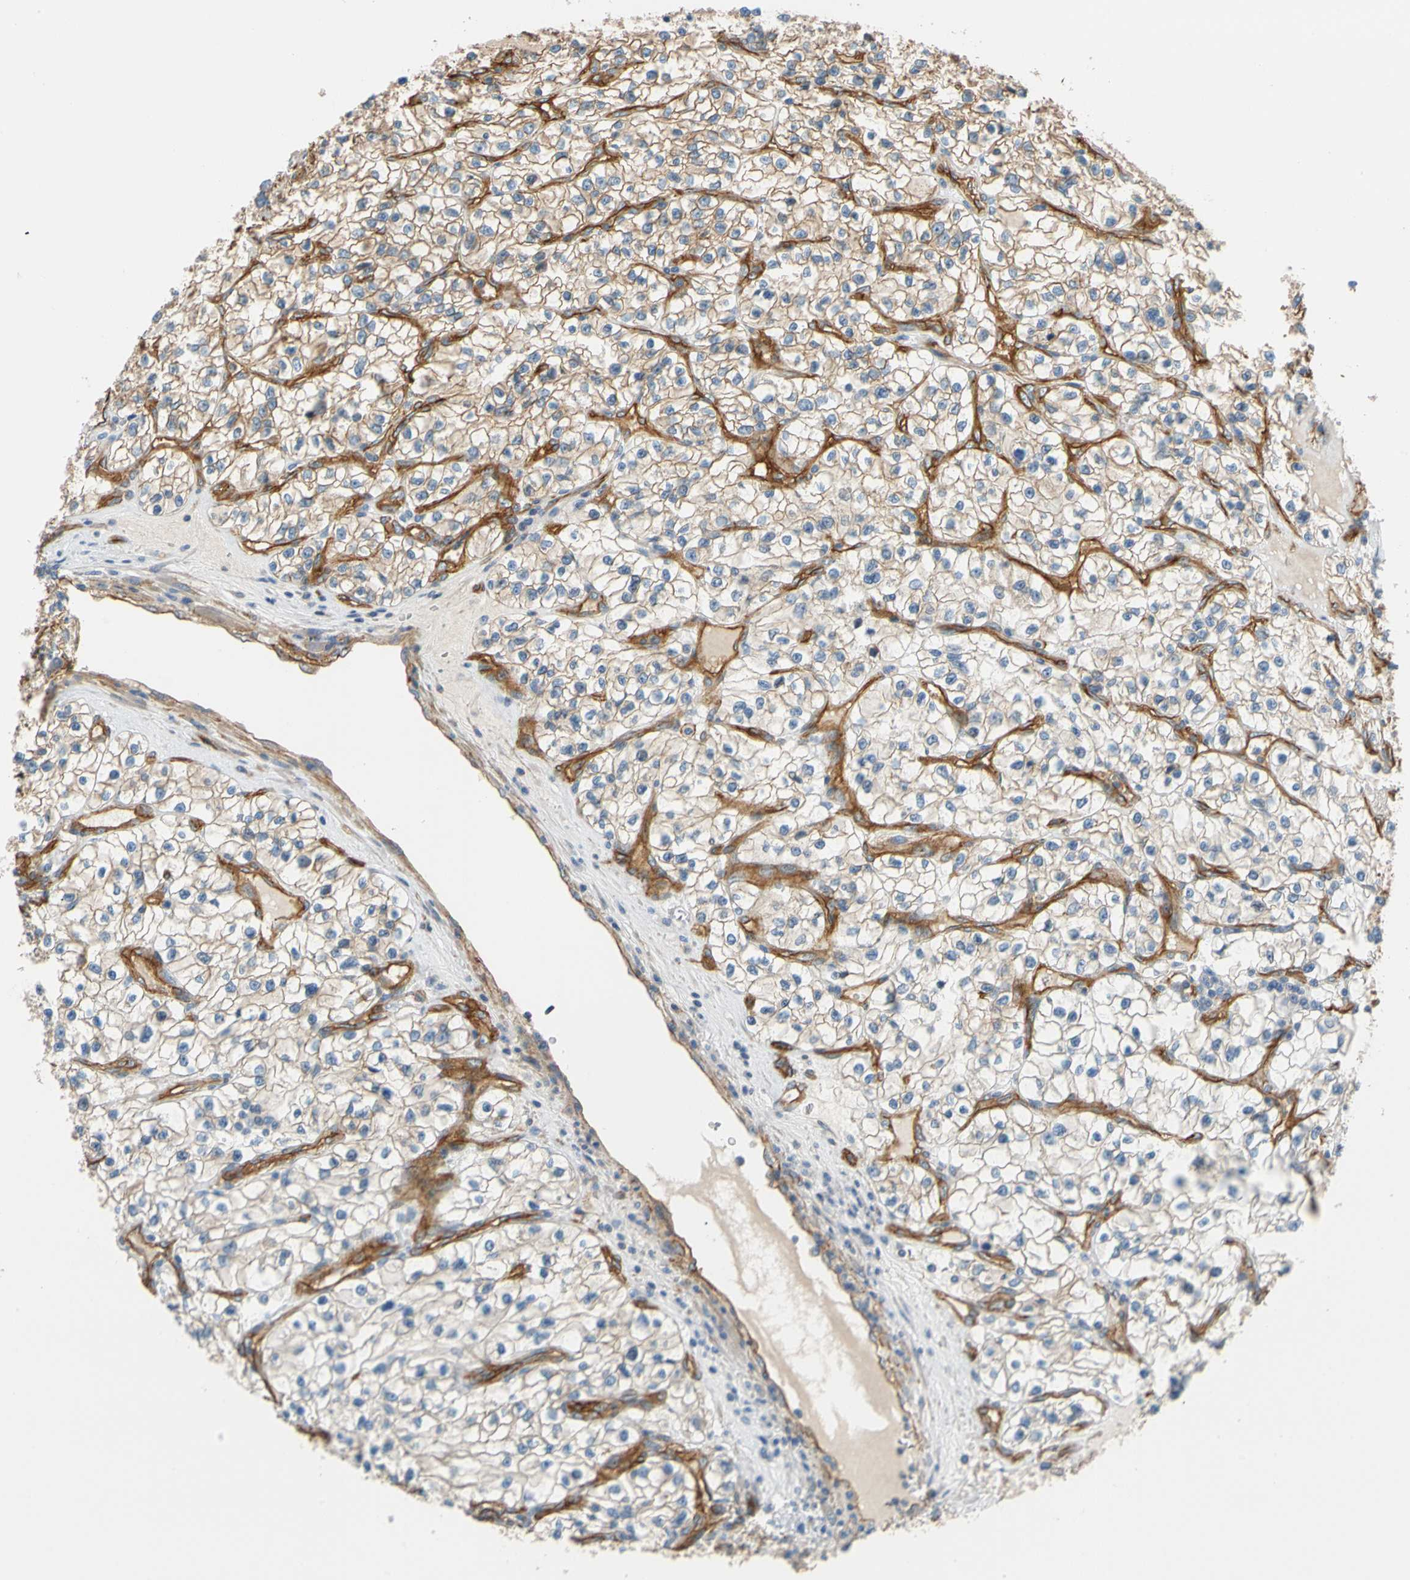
{"staining": {"intensity": "negative", "quantity": "none", "location": "none"}, "tissue": "renal cancer", "cell_type": "Tumor cells", "image_type": "cancer", "snomed": [{"axis": "morphology", "description": "Adenocarcinoma, NOS"}, {"axis": "topography", "description": "Kidney"}], "caption": "This is an immunohistochemistry micrograph of adenocarcinoma (renal). There is no positivity in tumor cells.", "gene": "SPTAN1", "patient": {"sex": "female", "age": 57}}